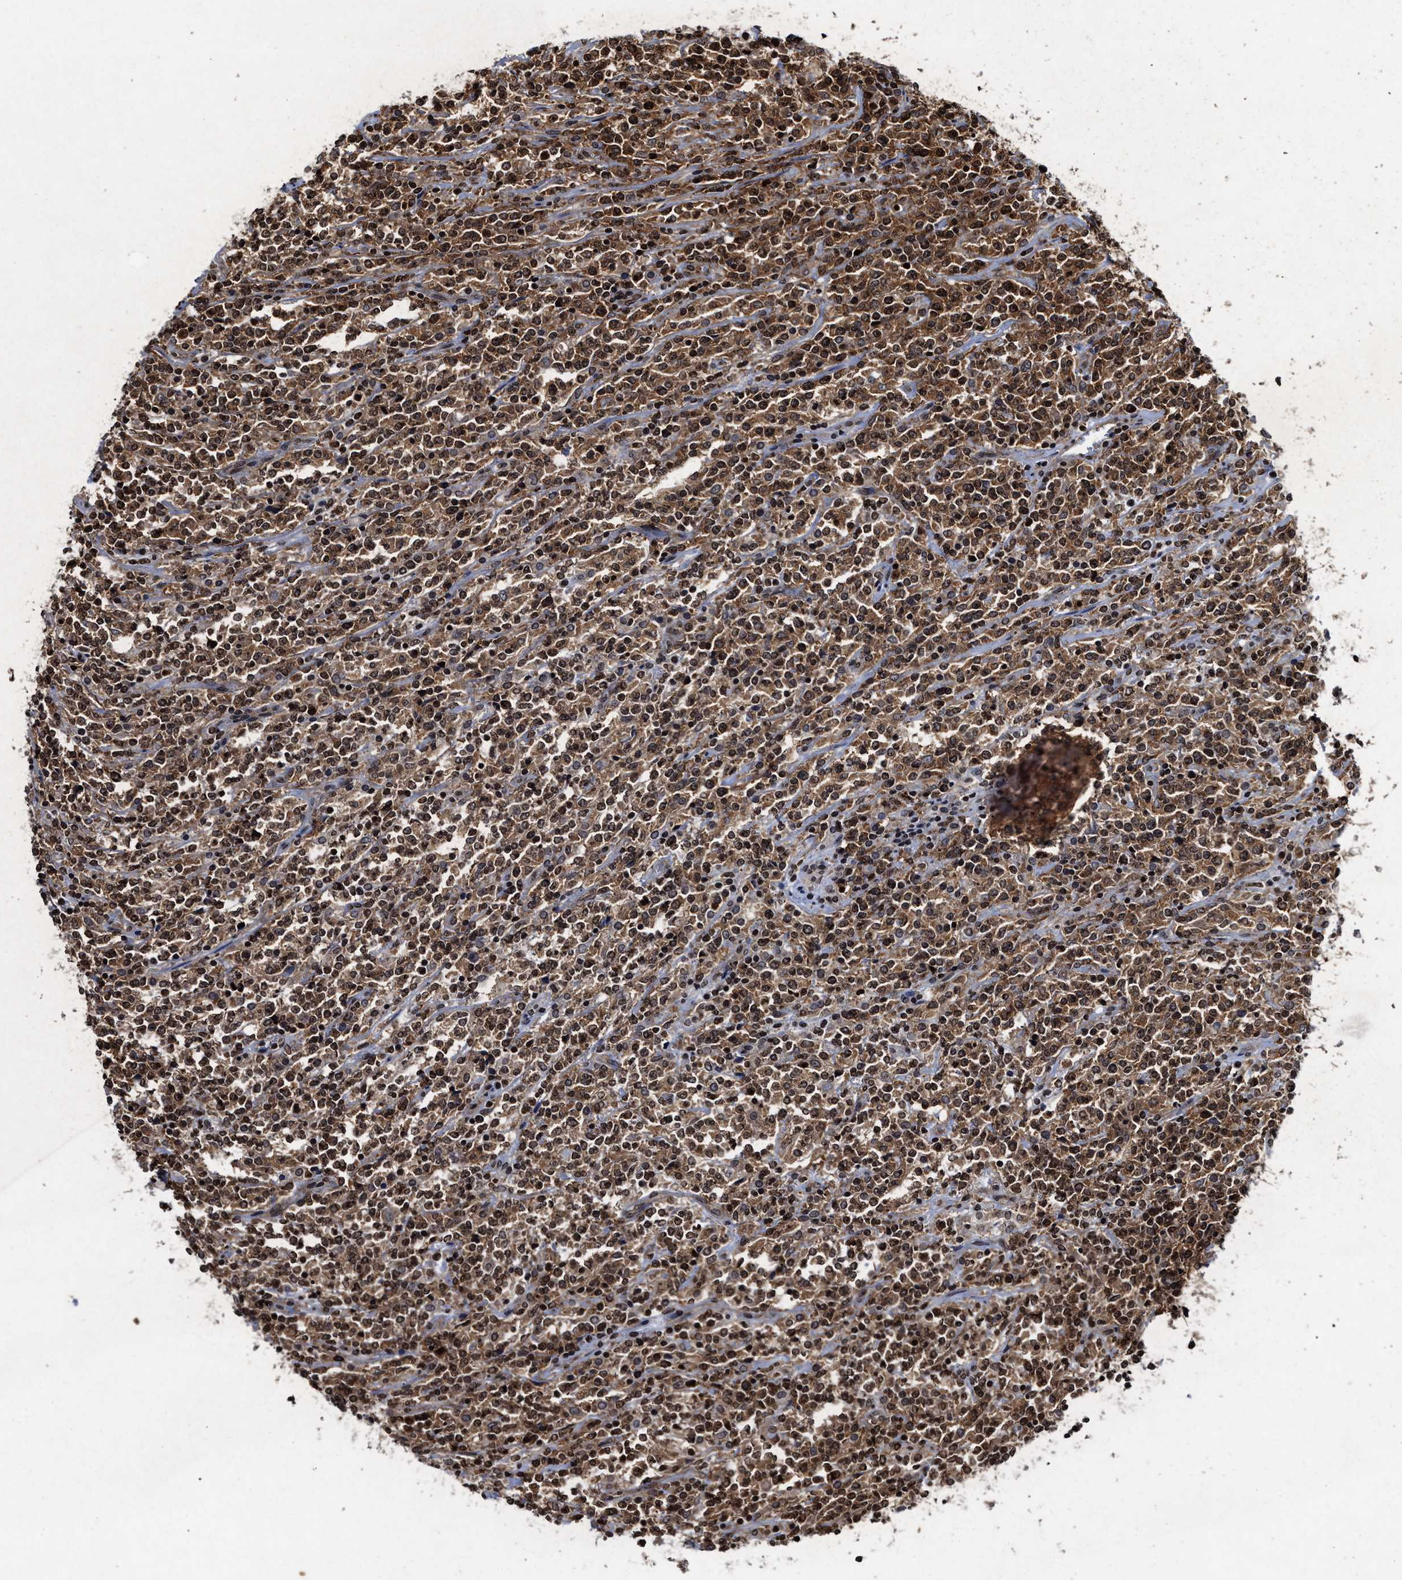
{"staining": {"intensity": "strong", "quantity": ">75%", "location": "cytoplasmic/membranous,nuclear"}, "tissue": "lymphoma", "cell_type": "Tumor cells", "image_type": "cancer", "snomed": [{"axis": "morphology", "description": "Malignant lymphoma, non-Hodgkin's type, High grade"}, {"axis": "topography", "description": "Soft tissue"}], "caption": "Brown immunohistochemical staining in human lymphoma displays strong cytoplasmic/membranous and nuclear positivity in about >75% of tumor cells.", "gene": "ALYREF", "patient": {"sex": "male", "age": 18}}